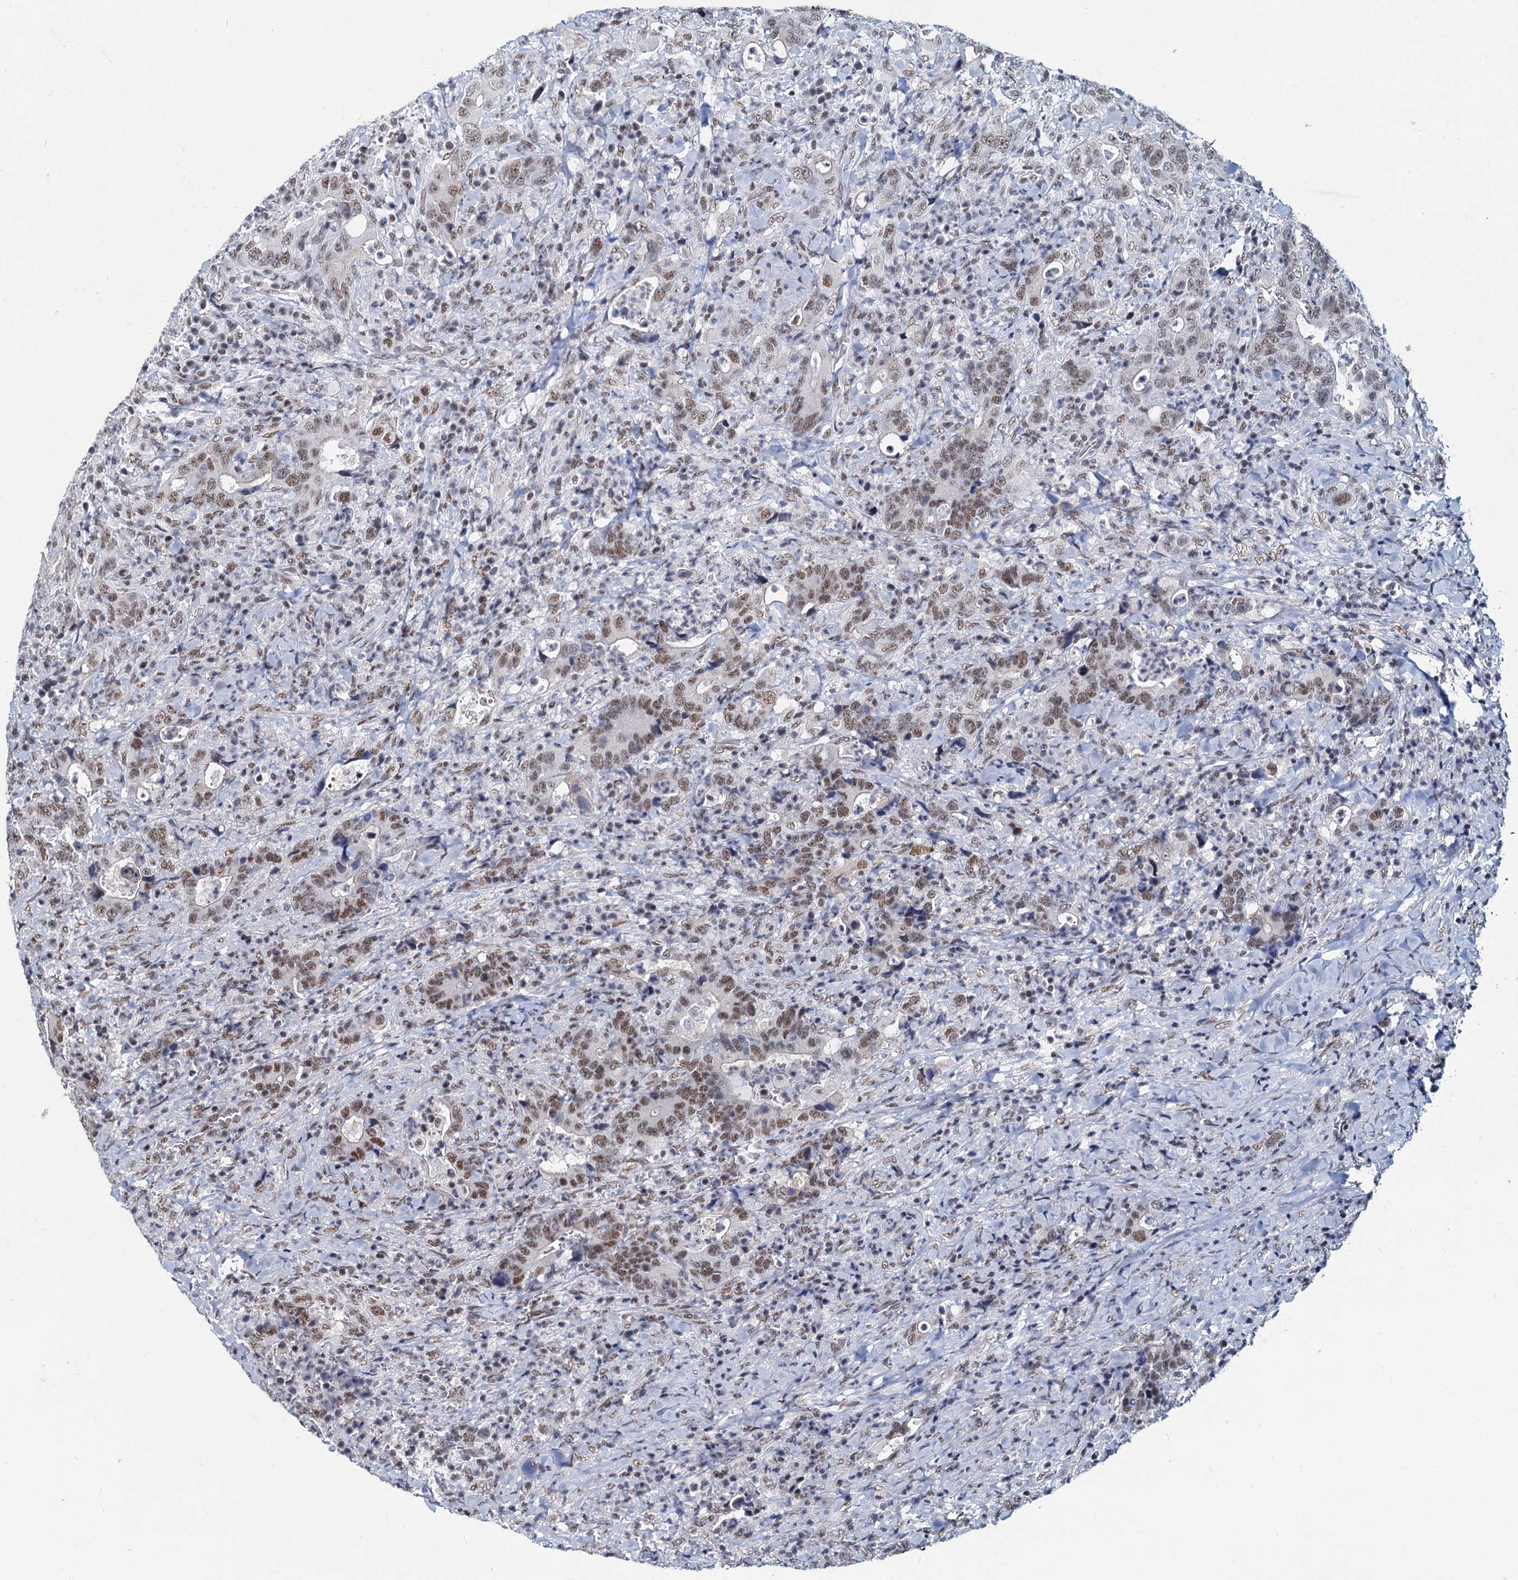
{"staining": {"intensity": "moderate", "quantity": ">75%", "location": "nuclear"}, "tissue": "colorectal cancer", "cell_type": "Tumor cells", "image_type": "cancer", "snomed": [{"axis": "morphology", "description": "Adenocarcinoma, NOS"}, {"axis": "topography", "description": "Colon"}], "caption": "Colorectal adenocarcinoma stained with DAB (3,3'-diaminobenzidine) IHC exhibits medium levels of moderate nuclear expression in about >75% of tumor cells. (DAB (3,3'-diaminobenzidine) = brown stain, brightfield microscopy at high magnification).", "gene": "METTL14", "patient": {"sex": "female", "age": 75}}